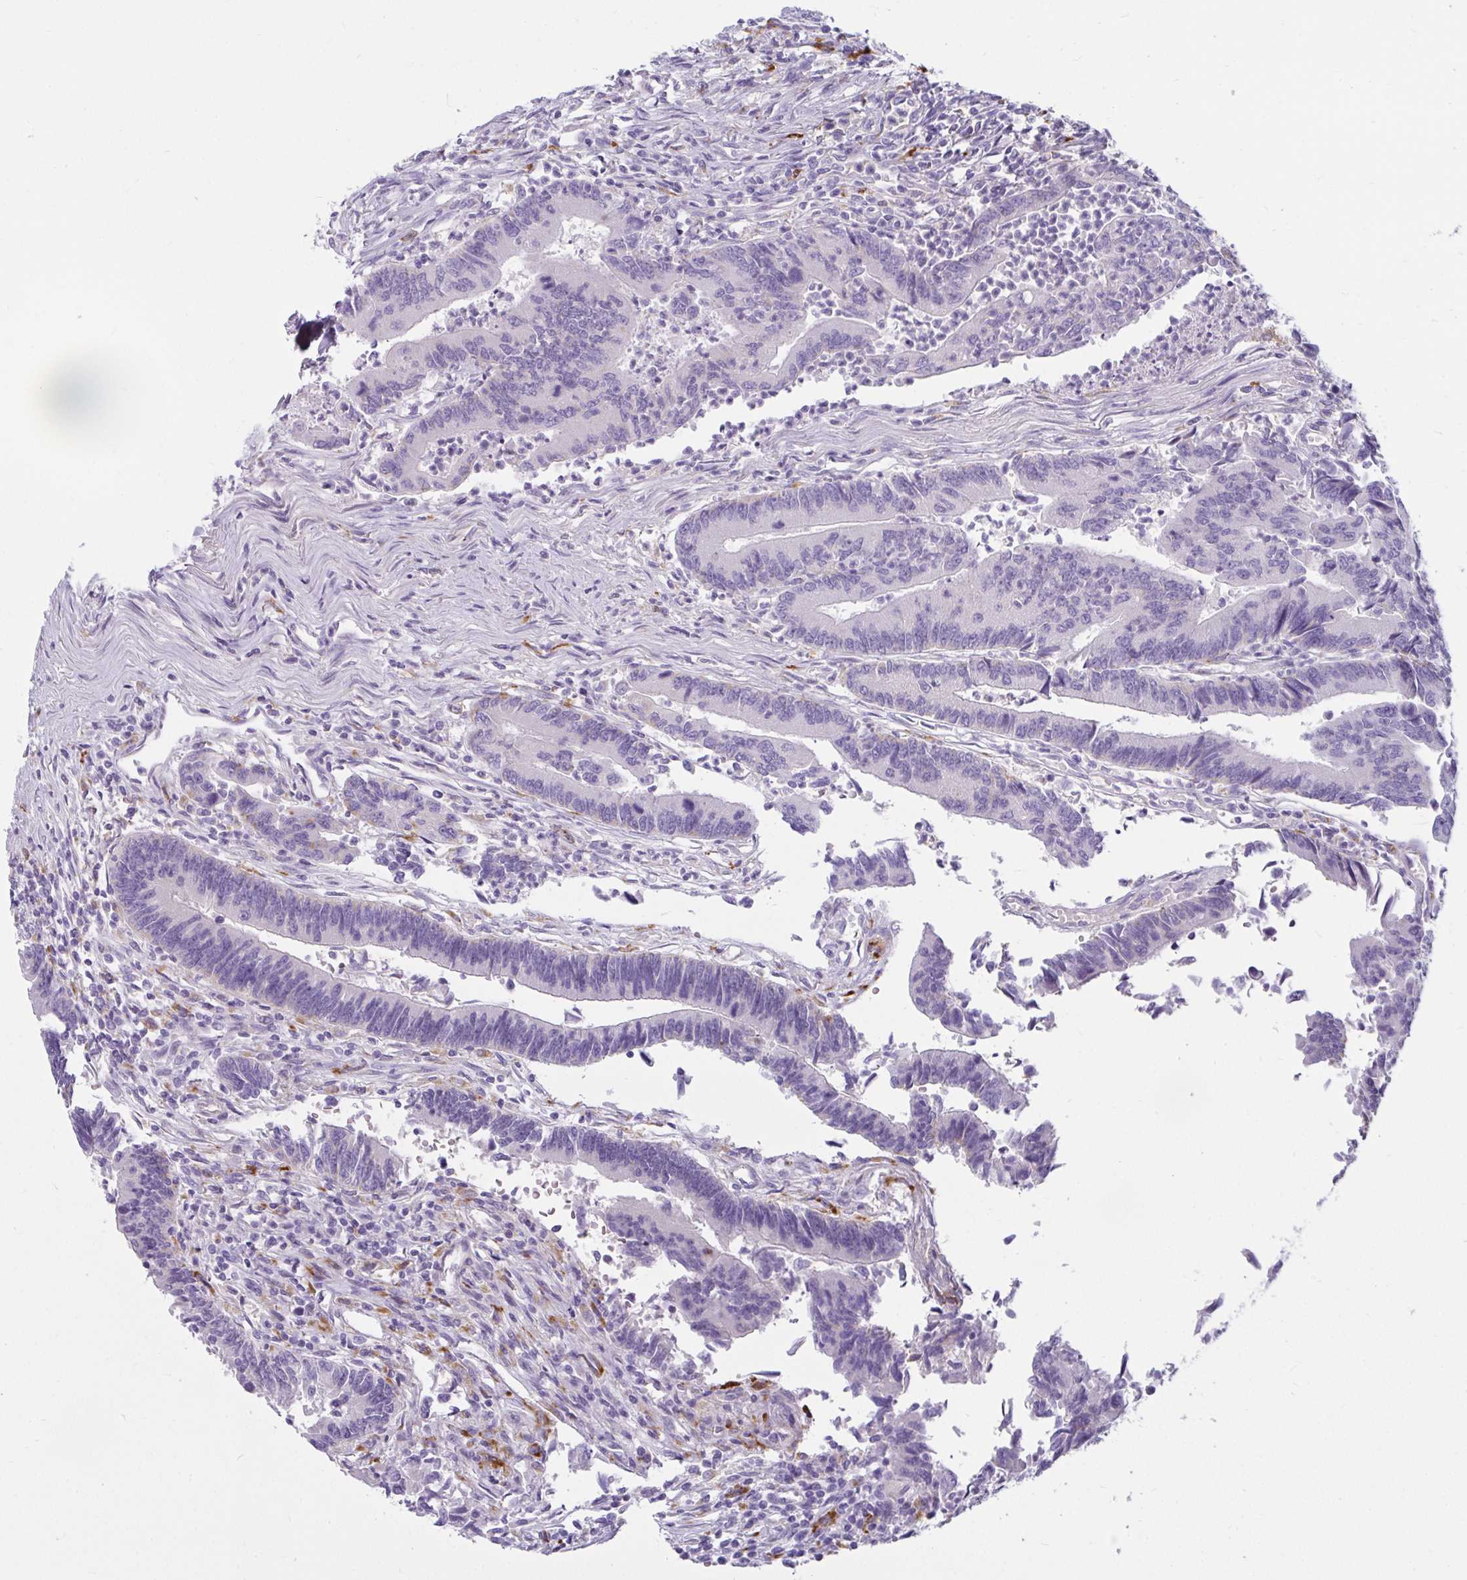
{"staining": {"intensity": "negative", "quantity": "none", "location": "none"}, "tissue": "colorectal cancer", "cell_type": "Tumor cells", "image_type": "cancer", "snomed": [{"axis": "morphology", "description": "Adenocarcinoma, NOS"}, {"axis": "topography", "description": "Colon"}], "caption": "Colorectal adenocarcinoma stained for a protein using immunohistochemistry displays no expression tumor cells.", "gene": "CTSZ", "patient": {"sex": "female", "age": 67}}